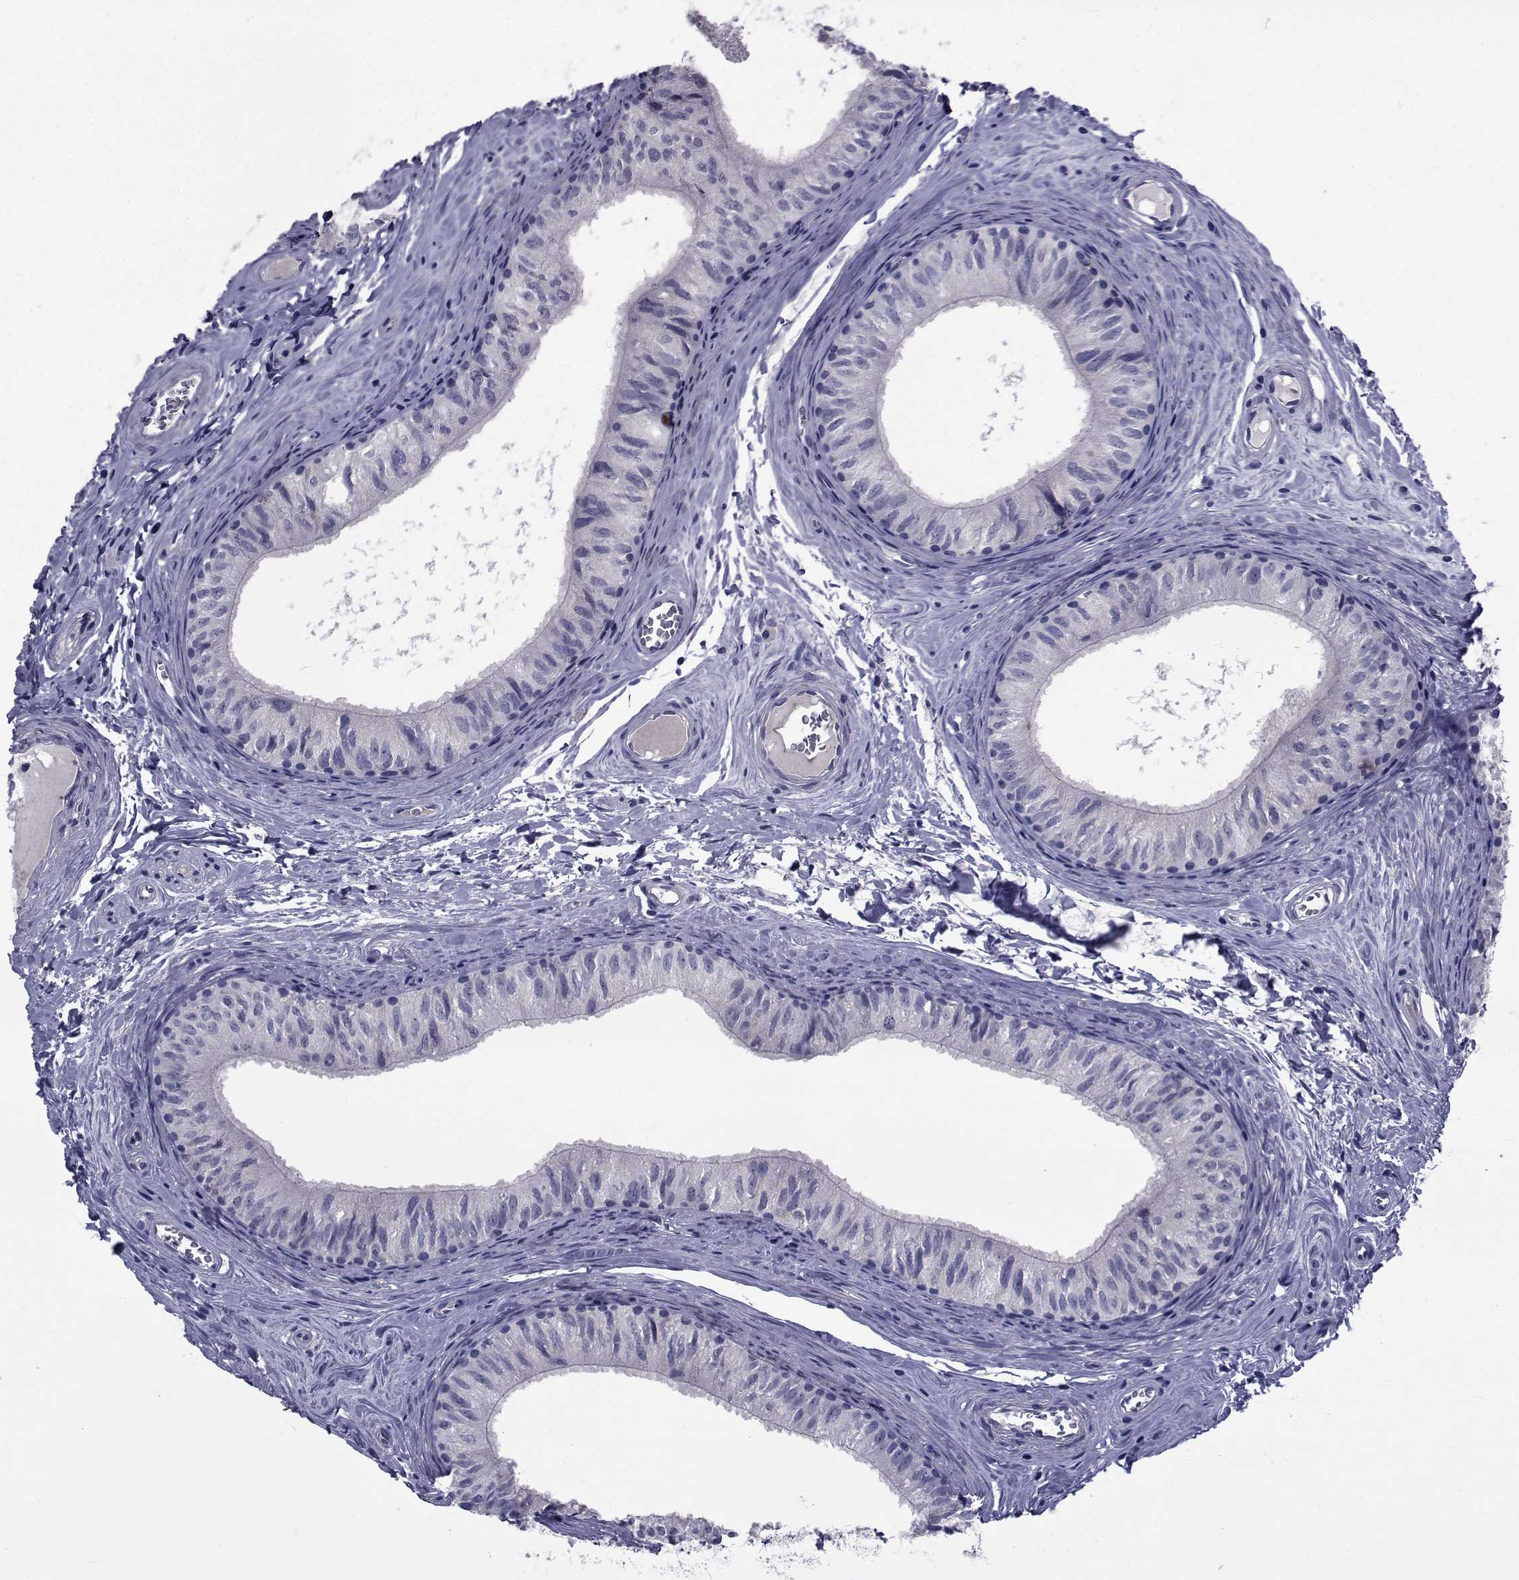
{"staining": {"intensity": "negative", "quantity": "none", "location": "none"}, "tissue": "epididymis", "cell_type": "Glandular cells", "image_type": "normal", "snomed": [{"axis": "morphology", "description": "Normal tissue, NOS"}, {"axis": "topography", "description": "Epididymis"}], "caption": "Glandular cells show no significant protein staining in benign epididymis. The staining was performed using DAB (3,3'-diaminobenzidine) to visualize the protein expression in brown, while the nuclei were stained in blue with hematoxylin (Magnification: 20x).", "gene": "SEMA5B", "patient": {"sex": "male", "age": 52}}